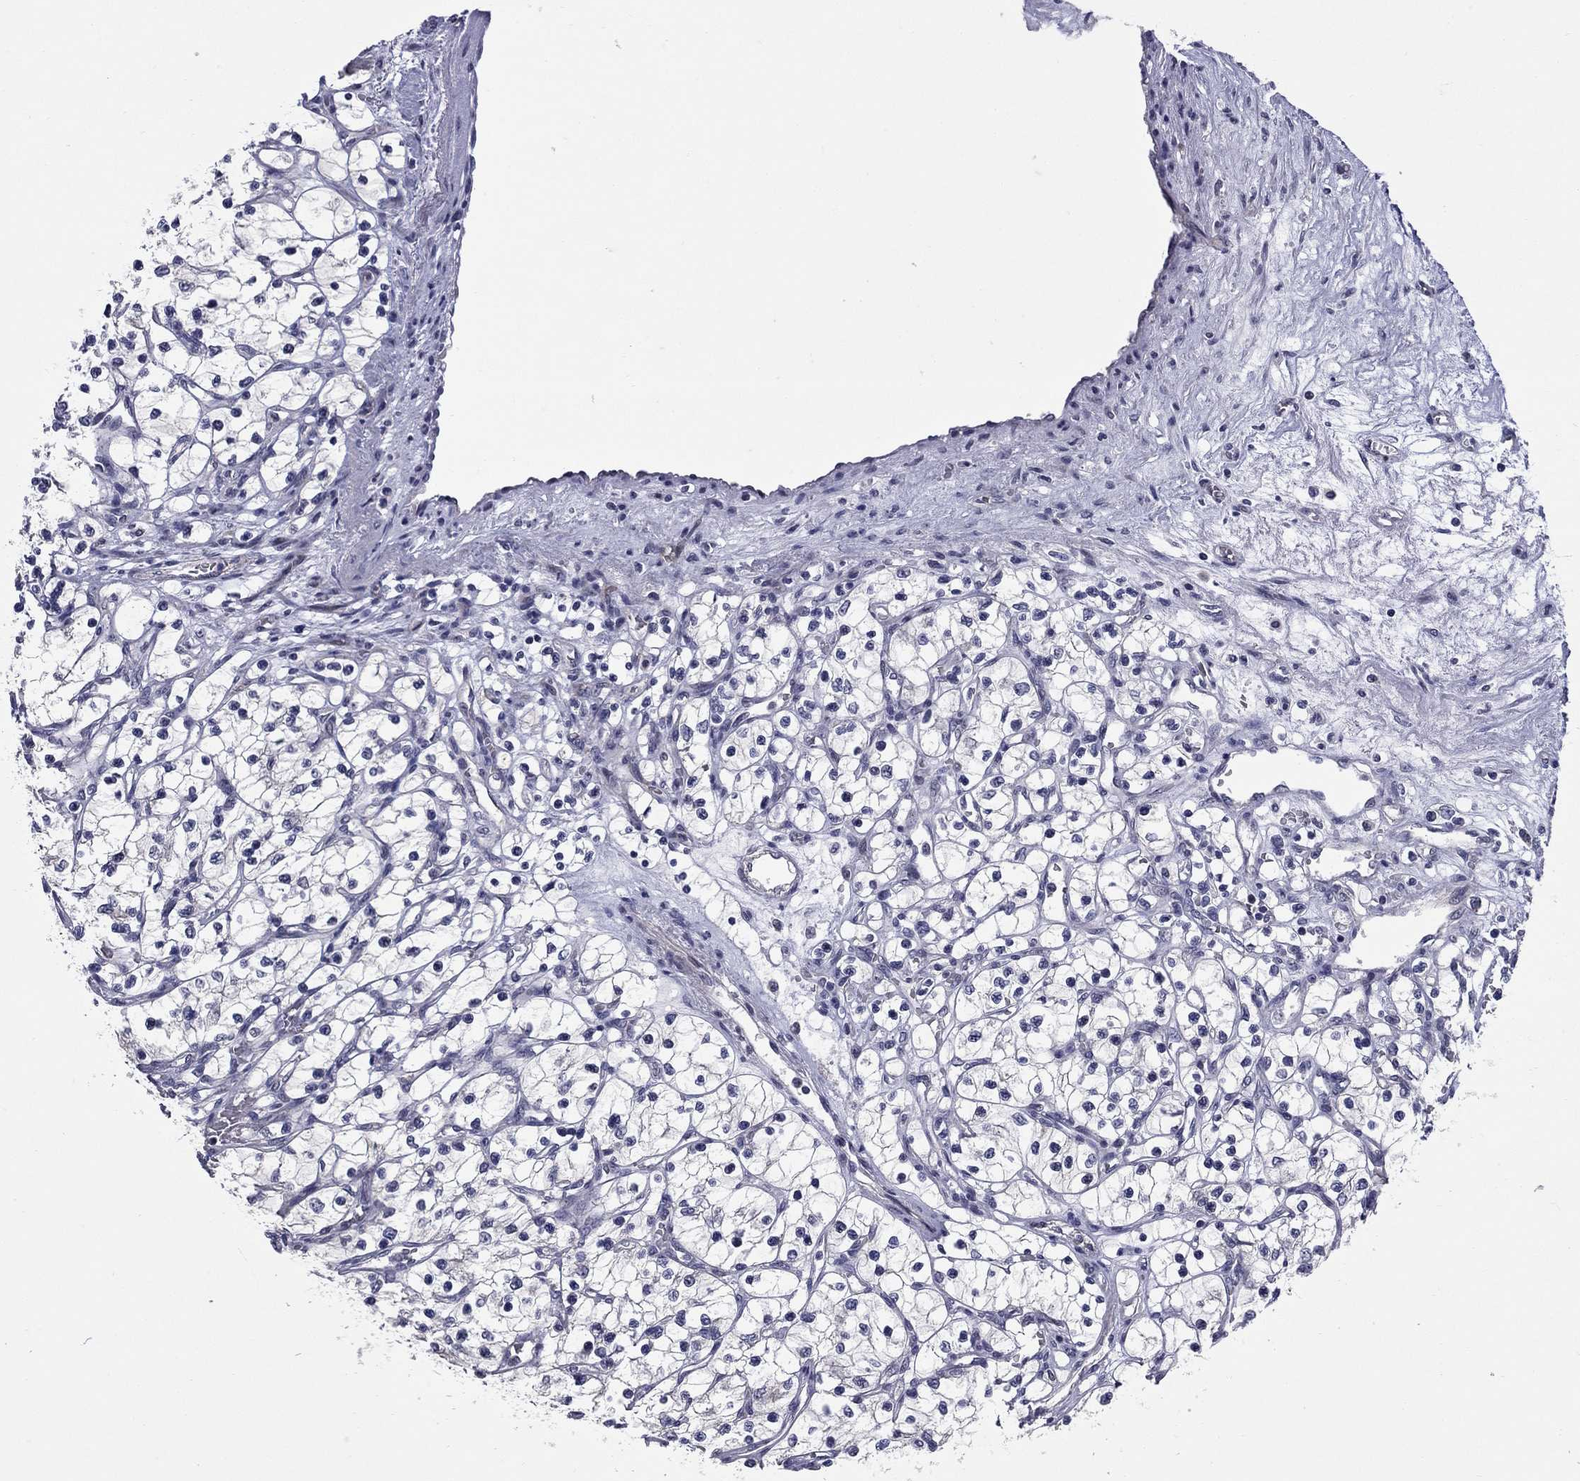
{"staining": {"intensity": "negative", "quantity": "none", "location": "none"}, "tissue": "renal cancer", "cell_type": "Tumor cells", "image_type": "cancer", "snomed": [{"axis": "morphology", "description": "Adenocarcinoma, NOS"}, {"axis": "topography", "description": "Kidney"}], "caption": "An IHC image of renal cancer is shown. There is no staining in tumor cells of renal cancer.", "gene": "HTR4", "patient": {"sex": "female", "age": 69}}